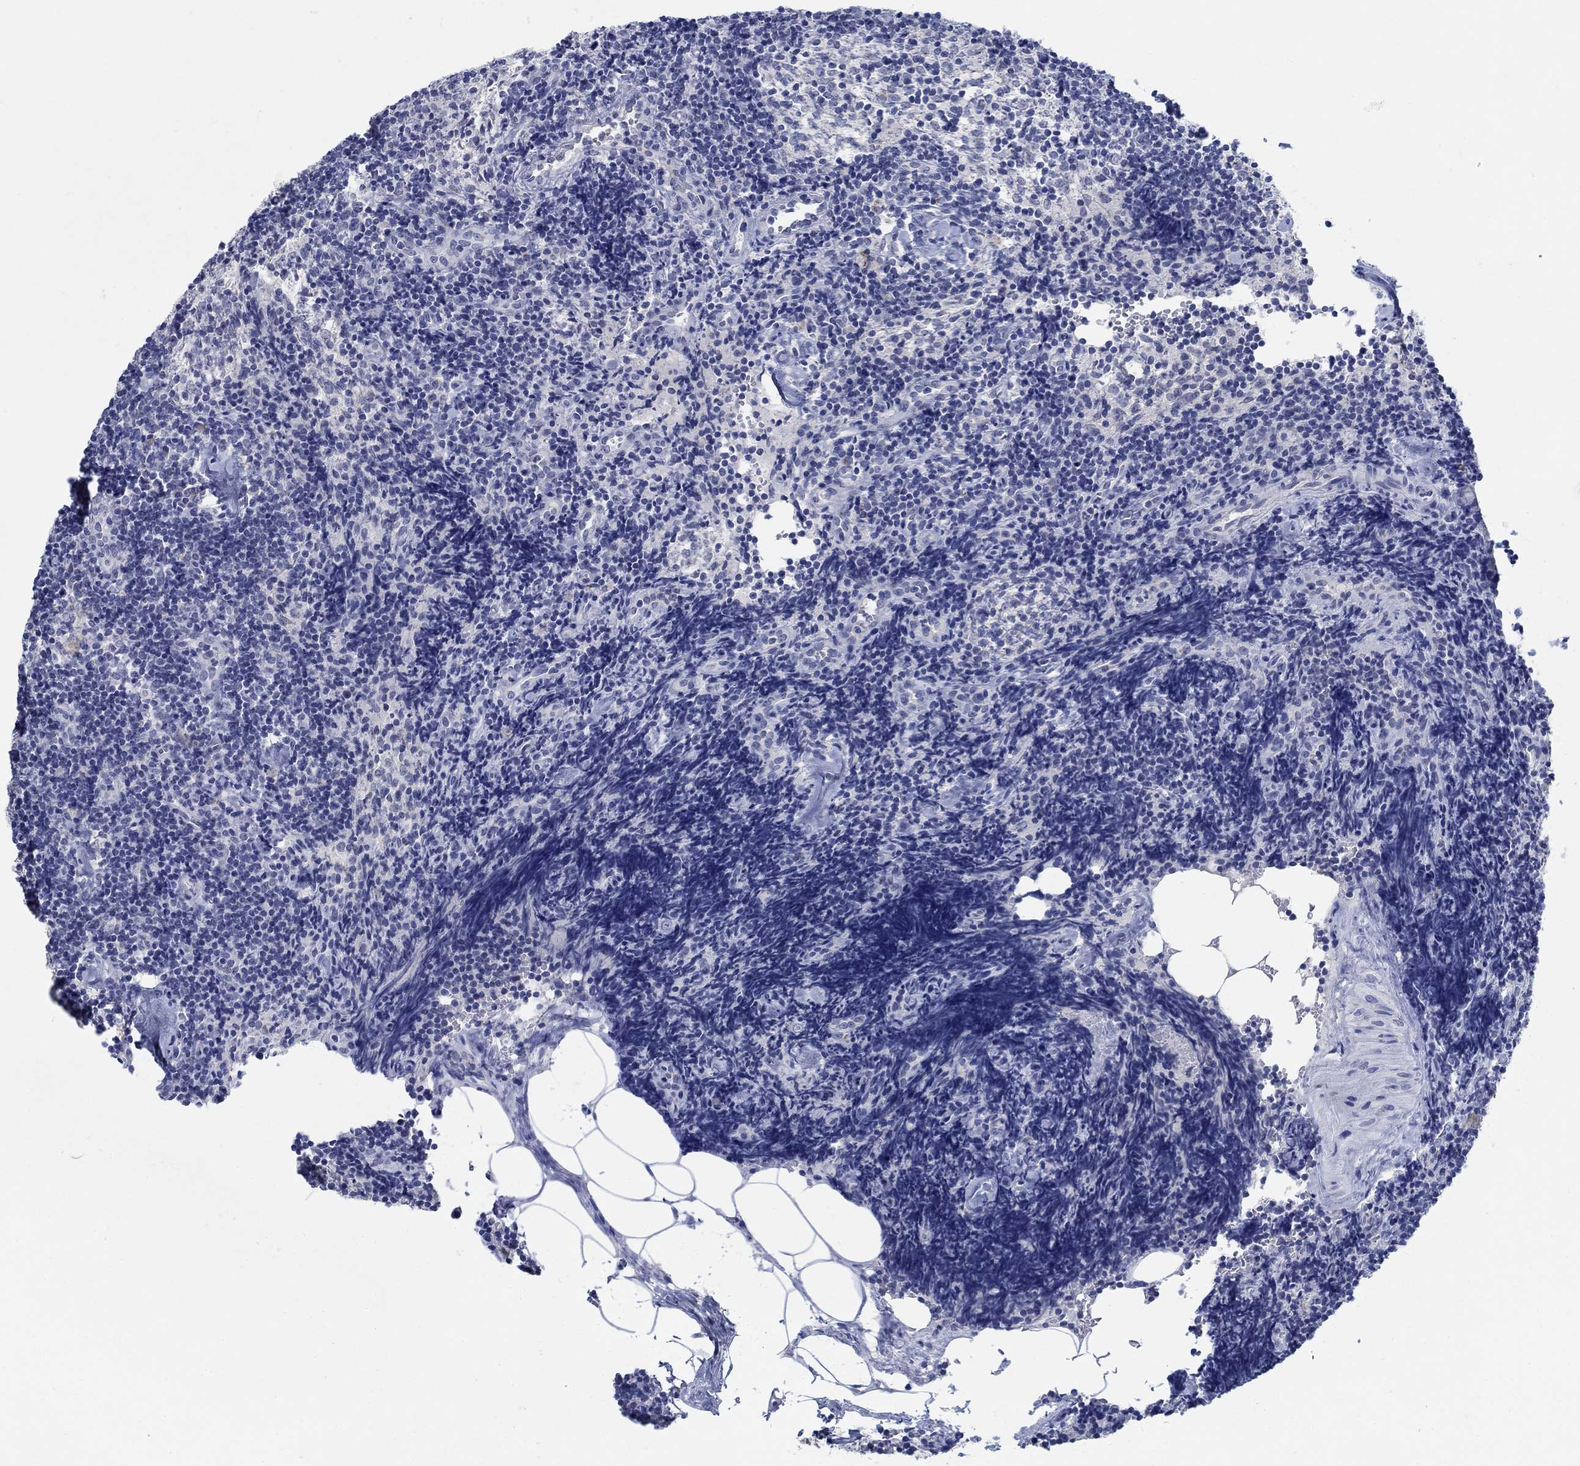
{"staining": {"intensity": "negative", "quantity": "none", "location": "none"}, "tissue": "lymph node", "cell_type": "Germinal center cells", "image_type": "normal", "snomed": [{"axis": "morphology", "description": "Normal tissue, NOS"}, {"axis": "topography", "description": "Lymph node"}], "caption": "High magnification brightfield microscopy of unremarkable lymph node stained with DAB (brown) and counterstained with hematoxylin (blue): germinal center cells show no significant expression. (DAB (3,3'-diaminobenzidine) IHC, high magnification).", "gene": "TEKT4", "patient": {"sex": "female", "age": 42}}